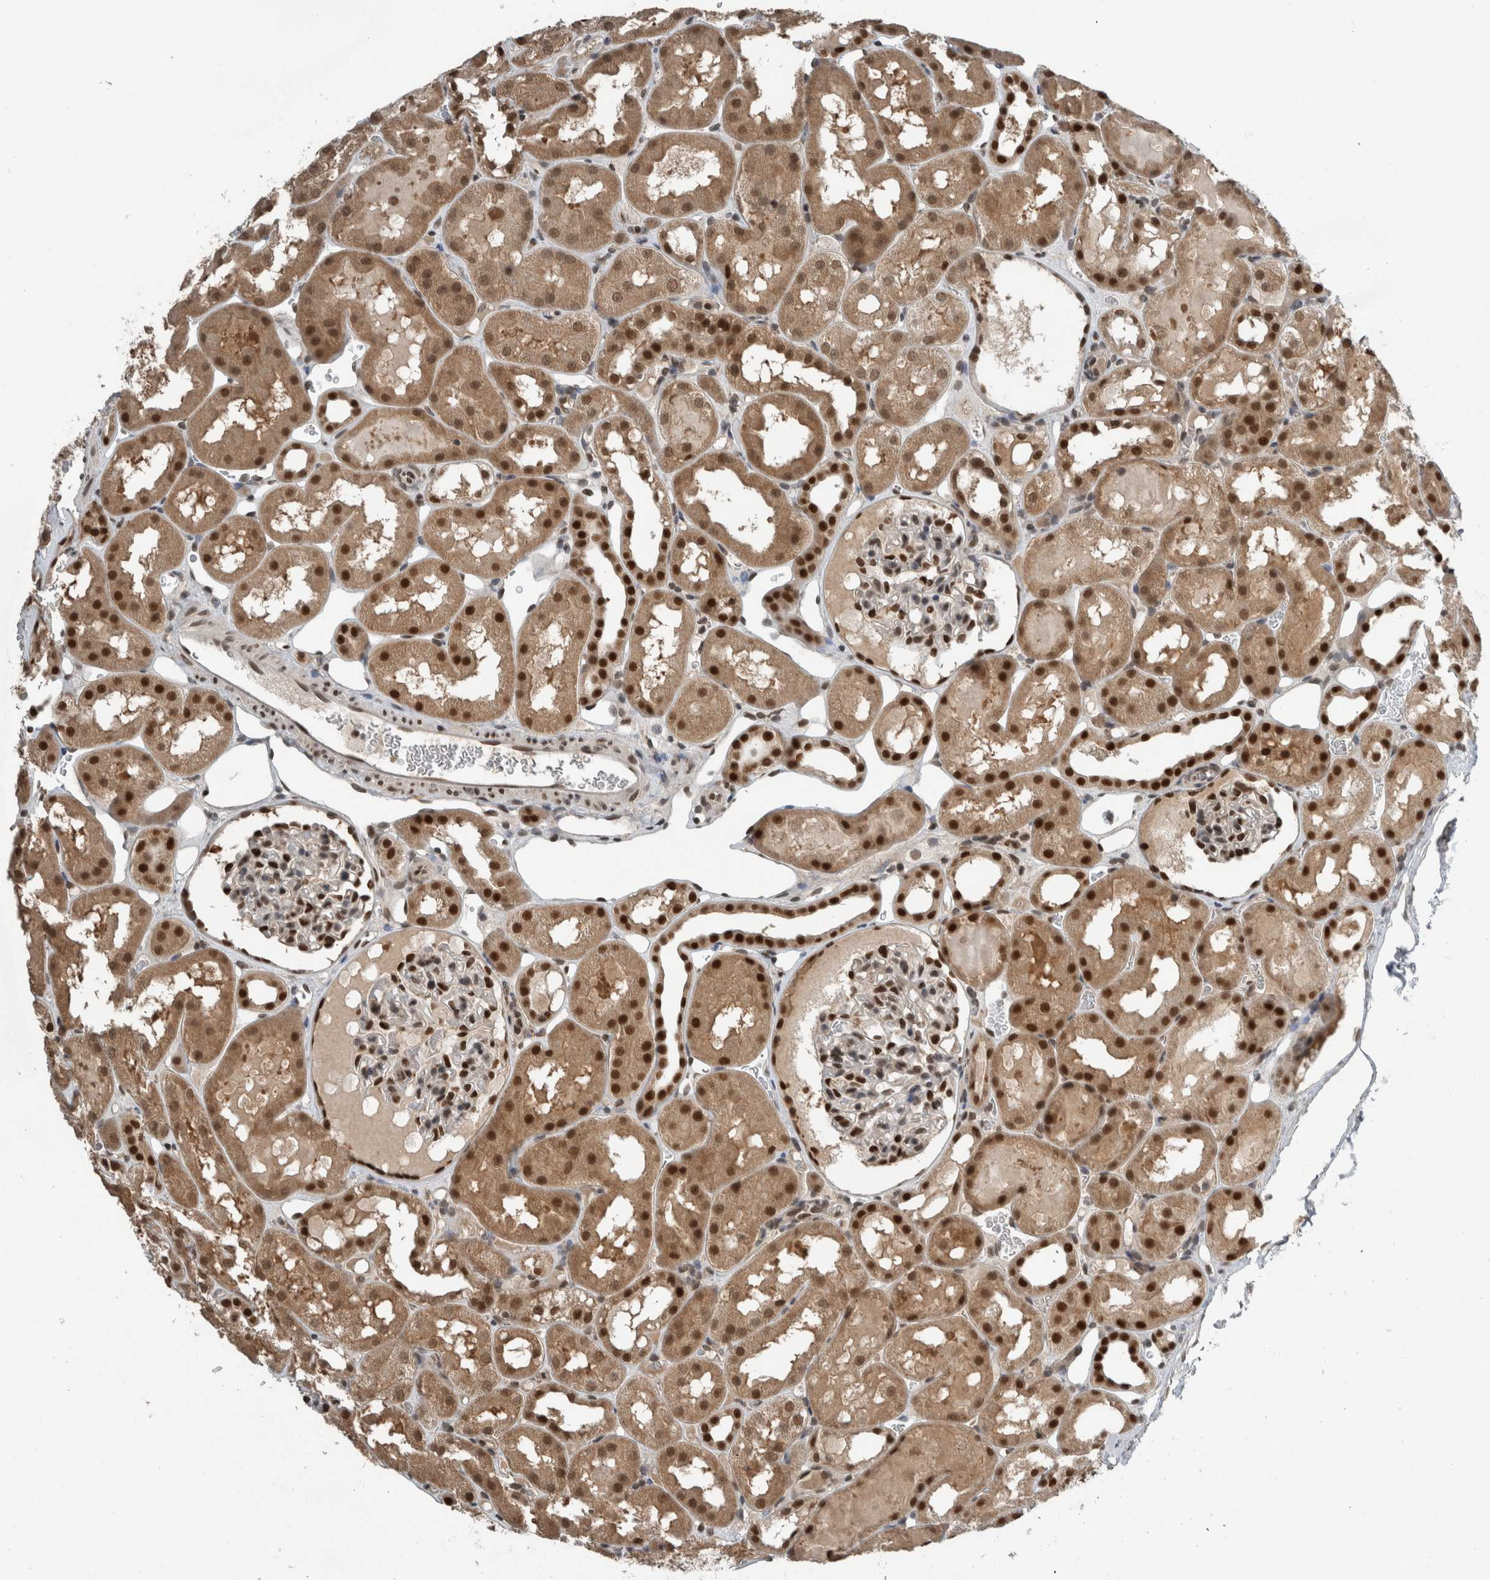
{"staining": {"intensity": "strong", "quantity": "25%-75%", "location": "nuclear"}, "tissue": "kidney", "cell_type": "Cells in glomeruli", "image_type": "normal", "snomed": [{"axis": "morphology", "description": "Normal tissue, NOS"}, {"axis": "topography", "description": "Kidney"}, {"axis": "topography", "description": "Urinary bladder"}], "caption": "A brown stain shows strong nuclear staining of a protein in cells in glomeruli of unremarkable human kidney.", "gene": "SPAG7", "patient": {"sex": "male", "age": 16}}